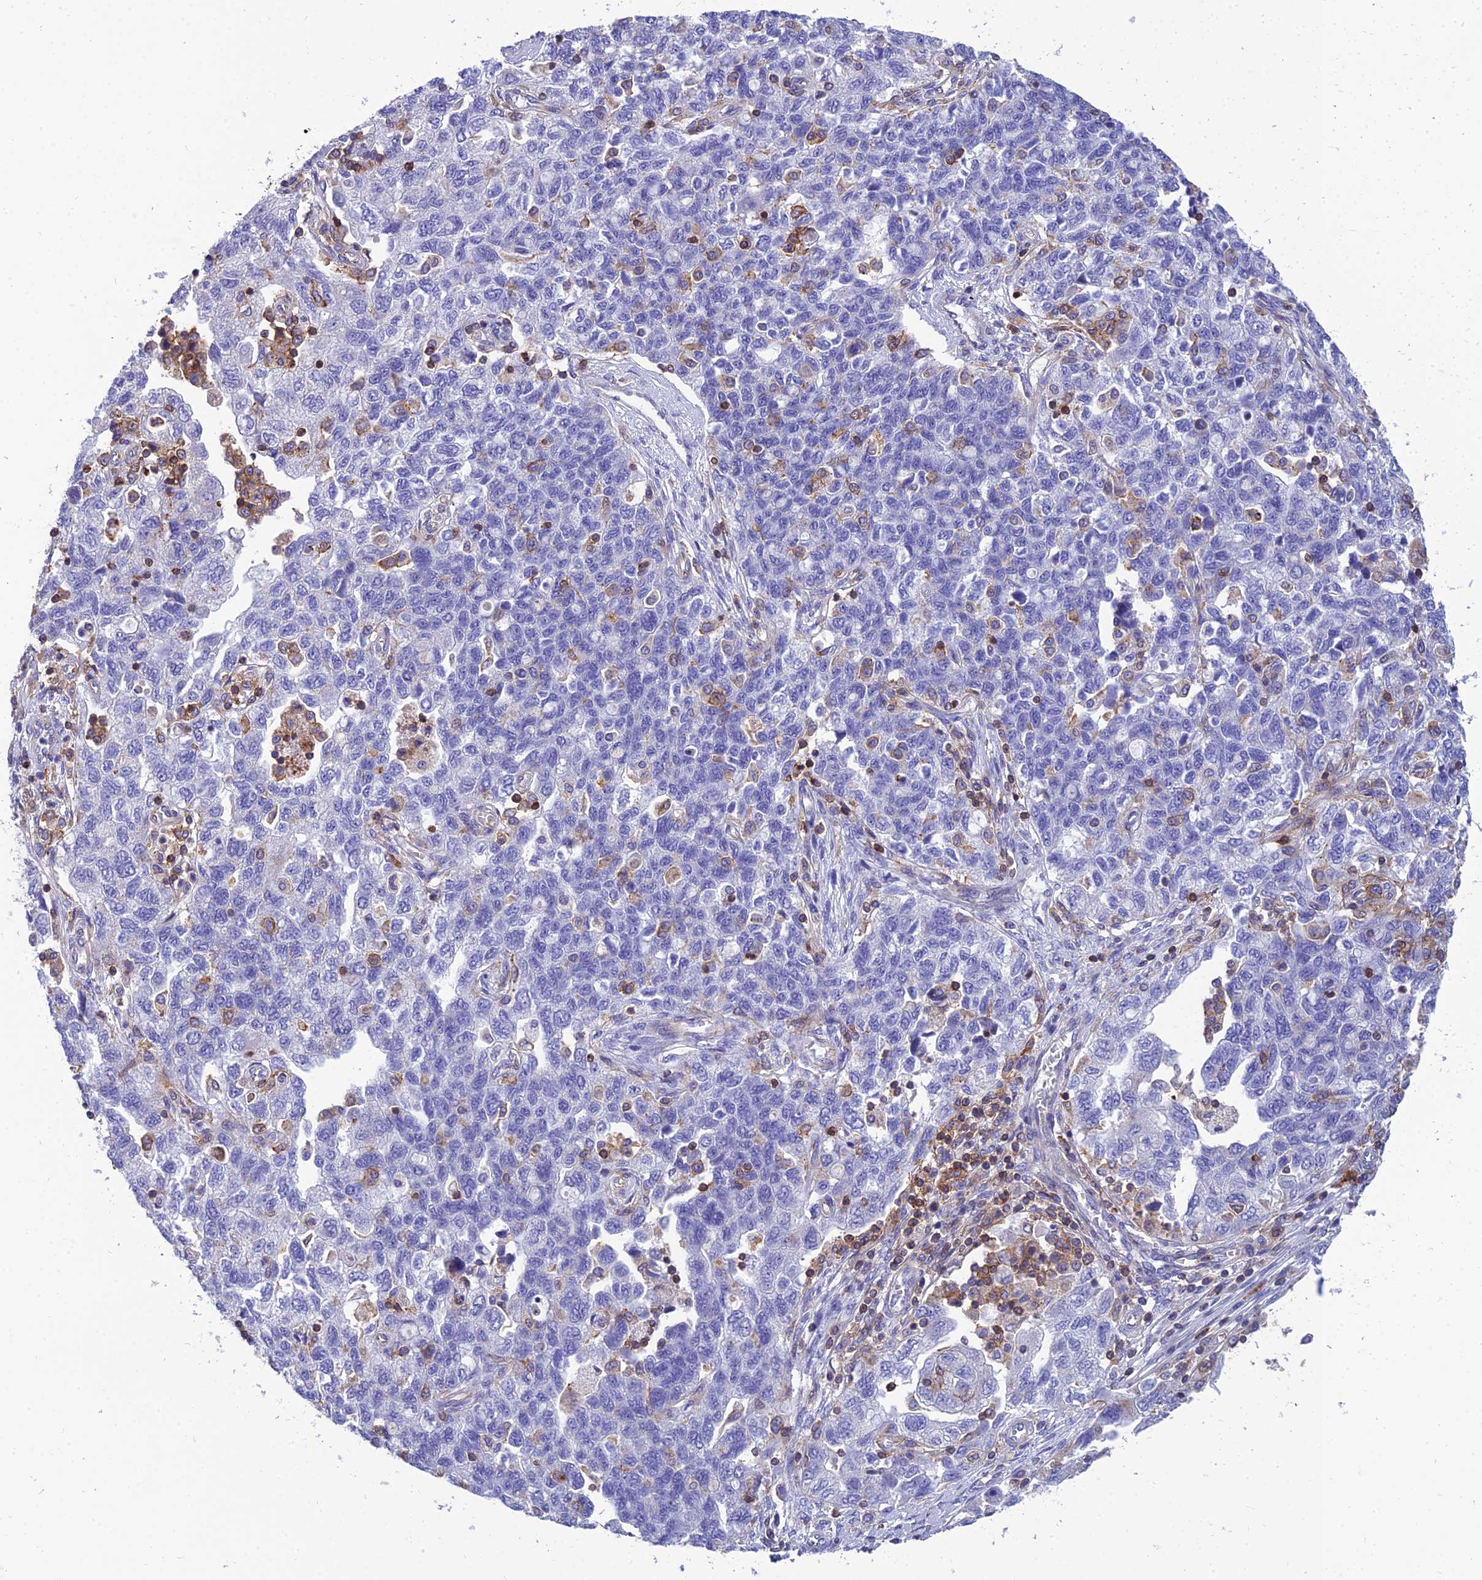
{"staining": {"intensity": "negative", "quantity": "none", "location": "none"}, "tissue": "ovarian cancer", "cell_type": "Tumor cells", "image_type": "cancer", "snomed": [{"axis": "morphology", "description": "Carcinoma, NOS"}, {"axis": "morphology", "description": "Cystadenocarcinoma, serous, NOS"}, {"axis": "topography", "description": "Ovary"}], "caption": "Protein analysis of ovarian cancer reveals no significant positivity in tumor cells.", "gene": "PPP1R18", "patient": {"sex": "female", "age": 69}}